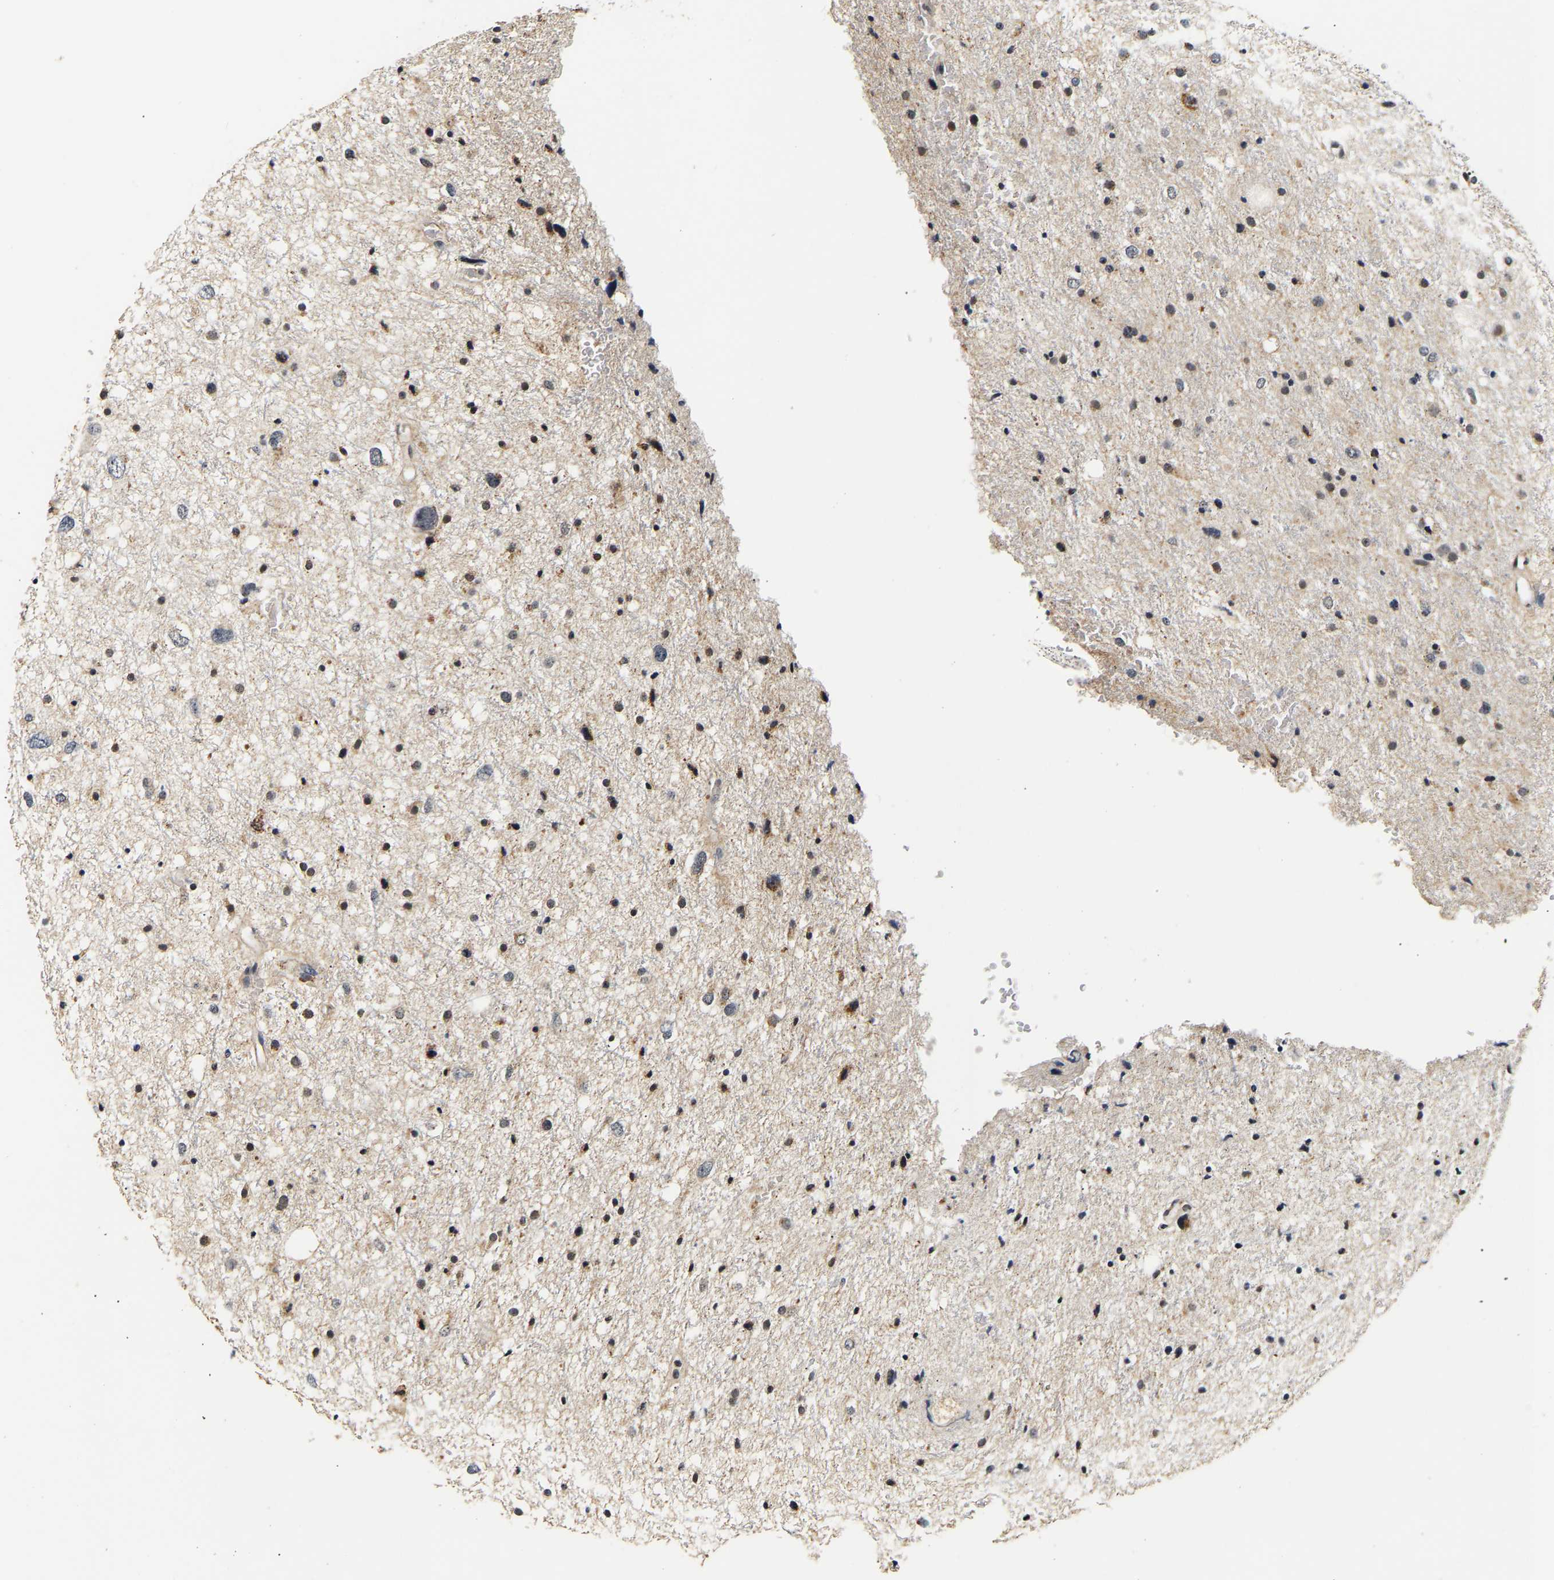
{"staining": {"intensity": "moderate", "quantity": "<25%", "location": "cytoplasmic/membranous,nuclear"}, "tissue": "glioma", "cell_type": "Tumor cells", "image_type": "cancer", "snomed": [{"axis": "morphology", "description": "Glioma, malignant, Low grade"}, {"axis": "topography", "description": "Brain"}], "caption": "IHC staining of glioma, which shows low levels of moderate cytoplasmic/membranous and nuclear positivity in about <25% of tumor cells indicating moderate cytoplasmic/membranous and nuclear protein staining. The staining was performed using DAB (3,3'-diaminobenzidine) (brown) for protein detection and nuclei were counterstained in hematoxylin (blue).", "gene": "SMU1", "patient": {"sex": "female", "age": 37}}